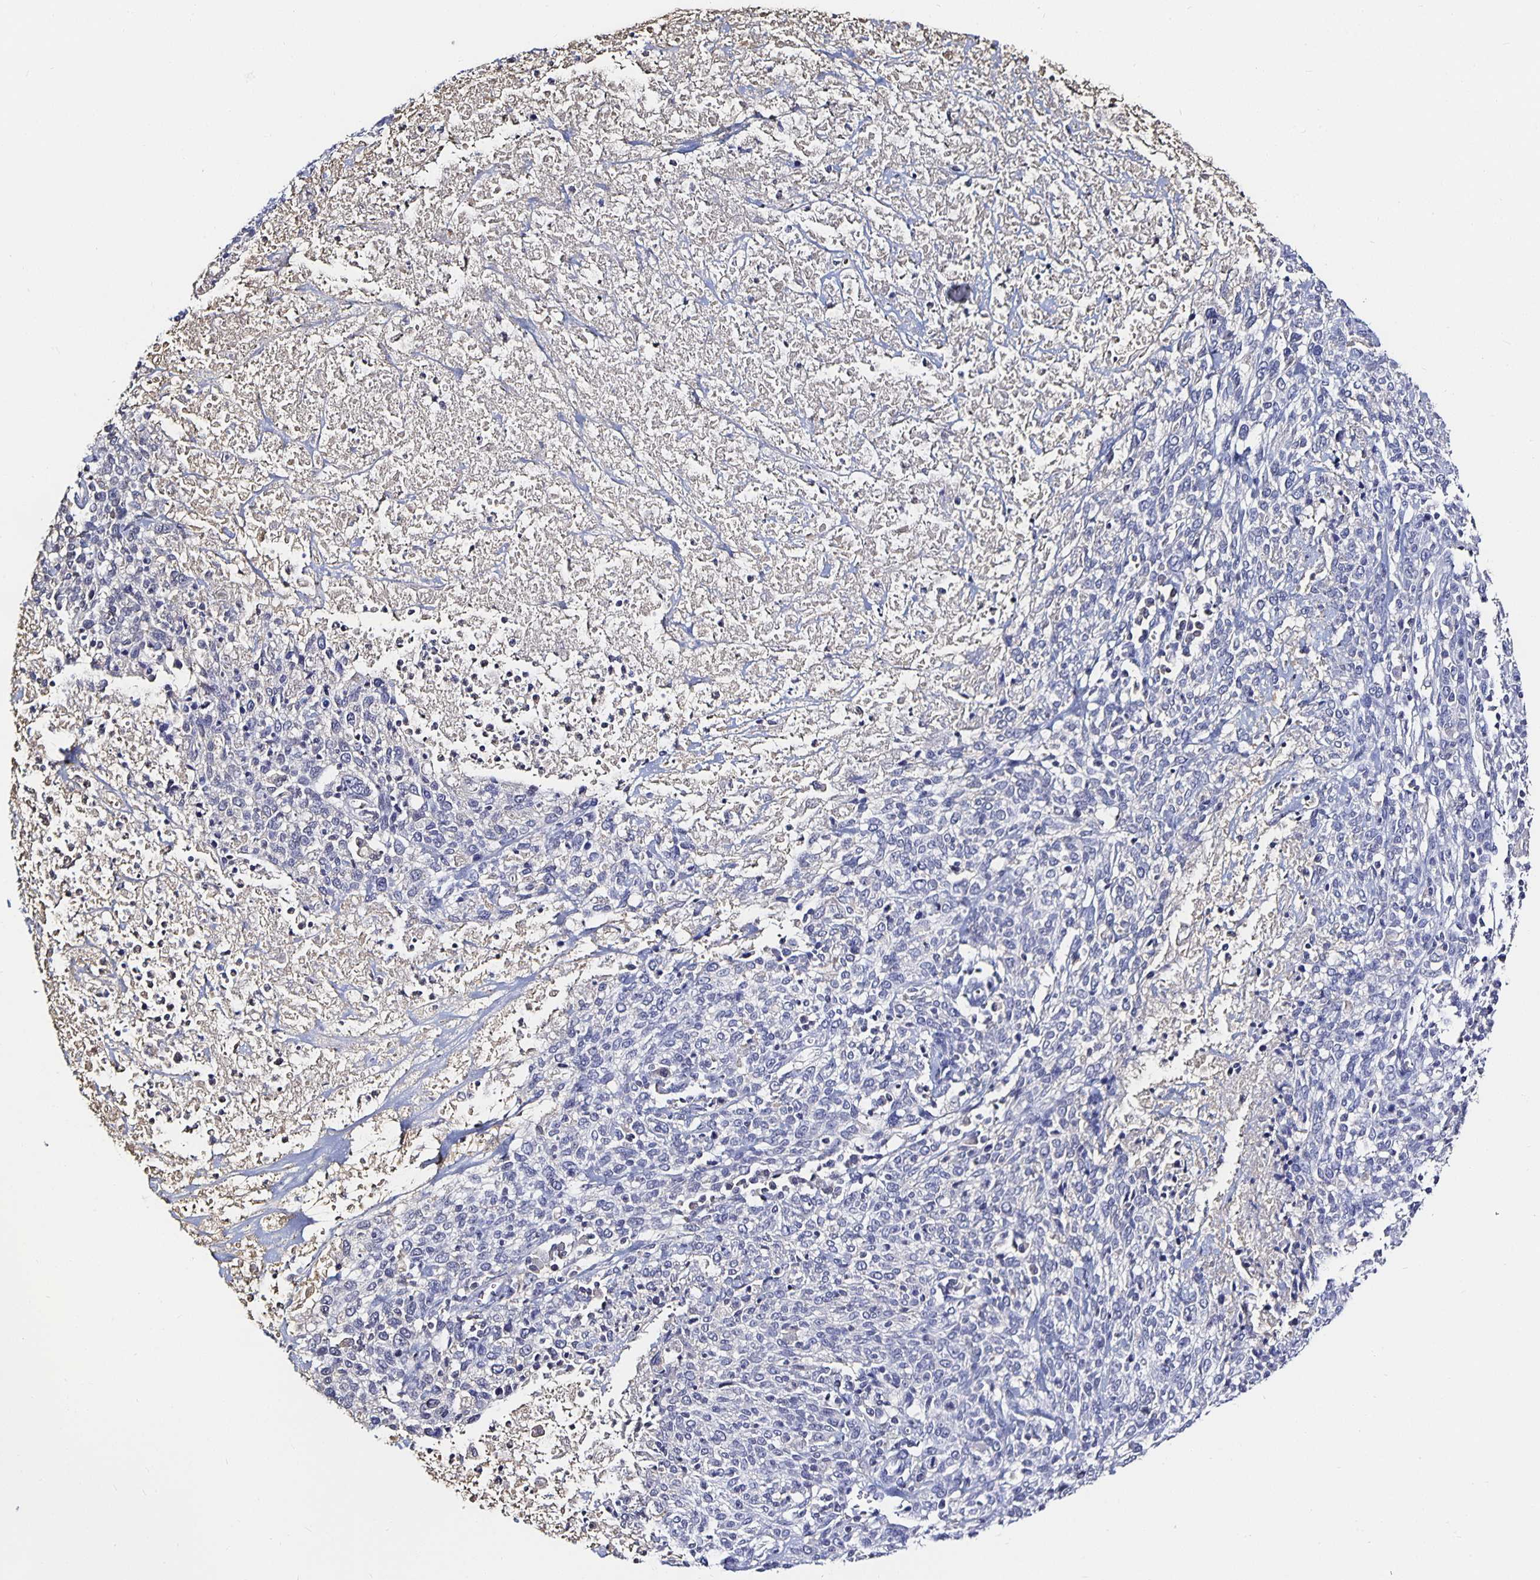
{"staining": {"intensity": "negative", "quantity": "none", "location": "none"}, "tissue": "cervical cancer", "cell_type": "Tumor cells", "image_type": "cancer", "snomed": [{"axis": "morphology", "description": "Squamous cell carcinoma, NOS"}, {"axis": "topography", "description": "Cervix"}], "caption": "High power microscopy micrograph of an IHC photomicrograph of cervical squamous cell carcinoma, revealing no significant staining in tumor cells.", "gene": "TTR", "patient": {"sex": "female", "age": 46}}